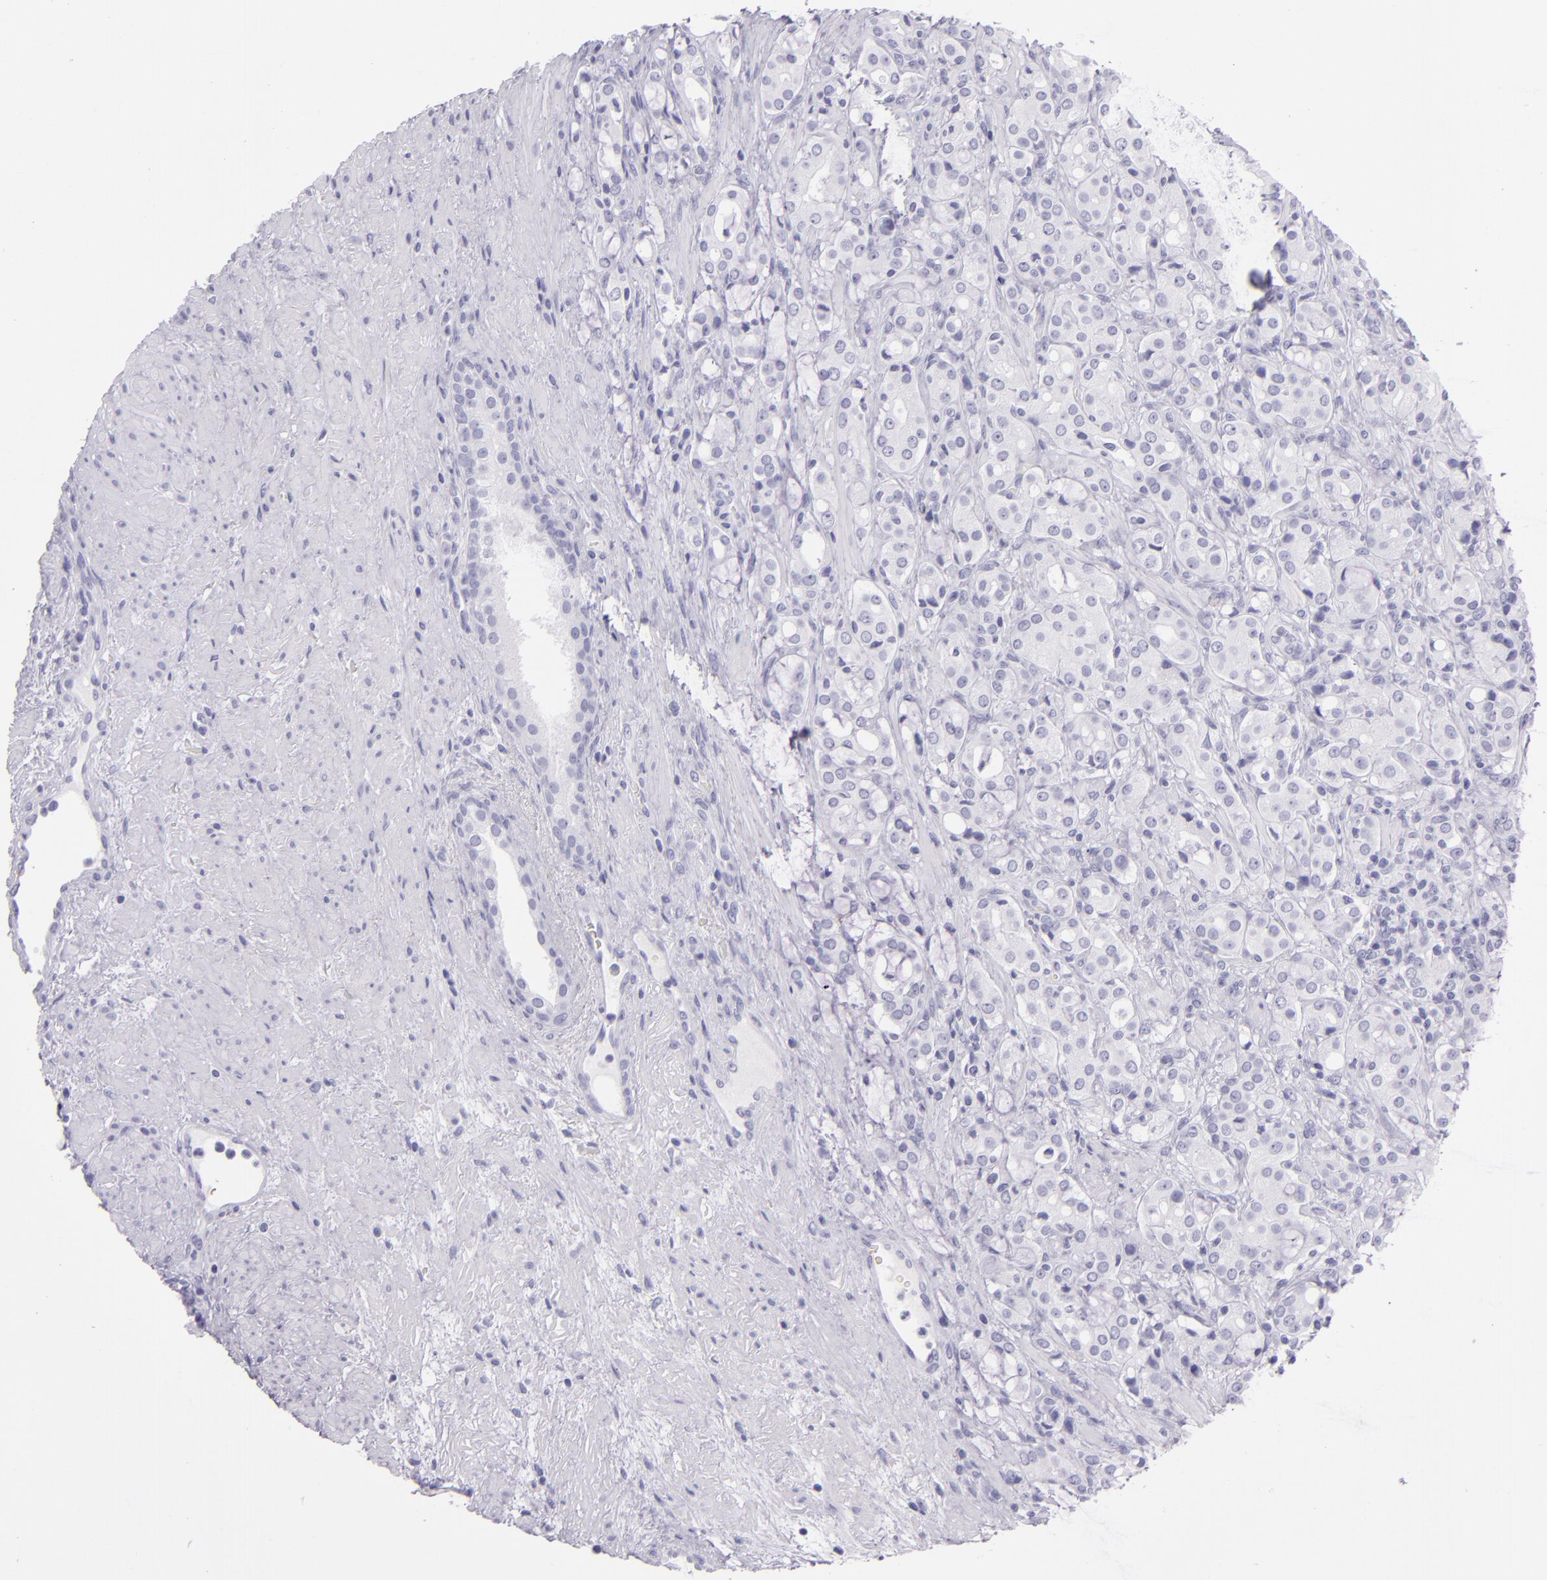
{"staining": {"intensity": "negative", "quantity": "none", "location": "none"}, "tissue": "prostate cancer", "cell_type": "Tumor cells", "image_type": "cancer", "snomed": [{"axis": "morphology", "description": "Adenocarcinoma, High grade"}, {"axis": "topography", "description": "Prostate"}], "caption": "Immunohistochemical staining of human high-grade adenocarcinoma (prostate) demonstrates no significant positivity in tumor cells. (Stains: DAB (3,3'-diaminobenzidine) immunohistochemistry (IHC) with hematoxylin counter stain, Microscopy: brightfield microscopy at high magnification).", "gene": "CR2", "patient": {"sex": "male", "age": 72}}